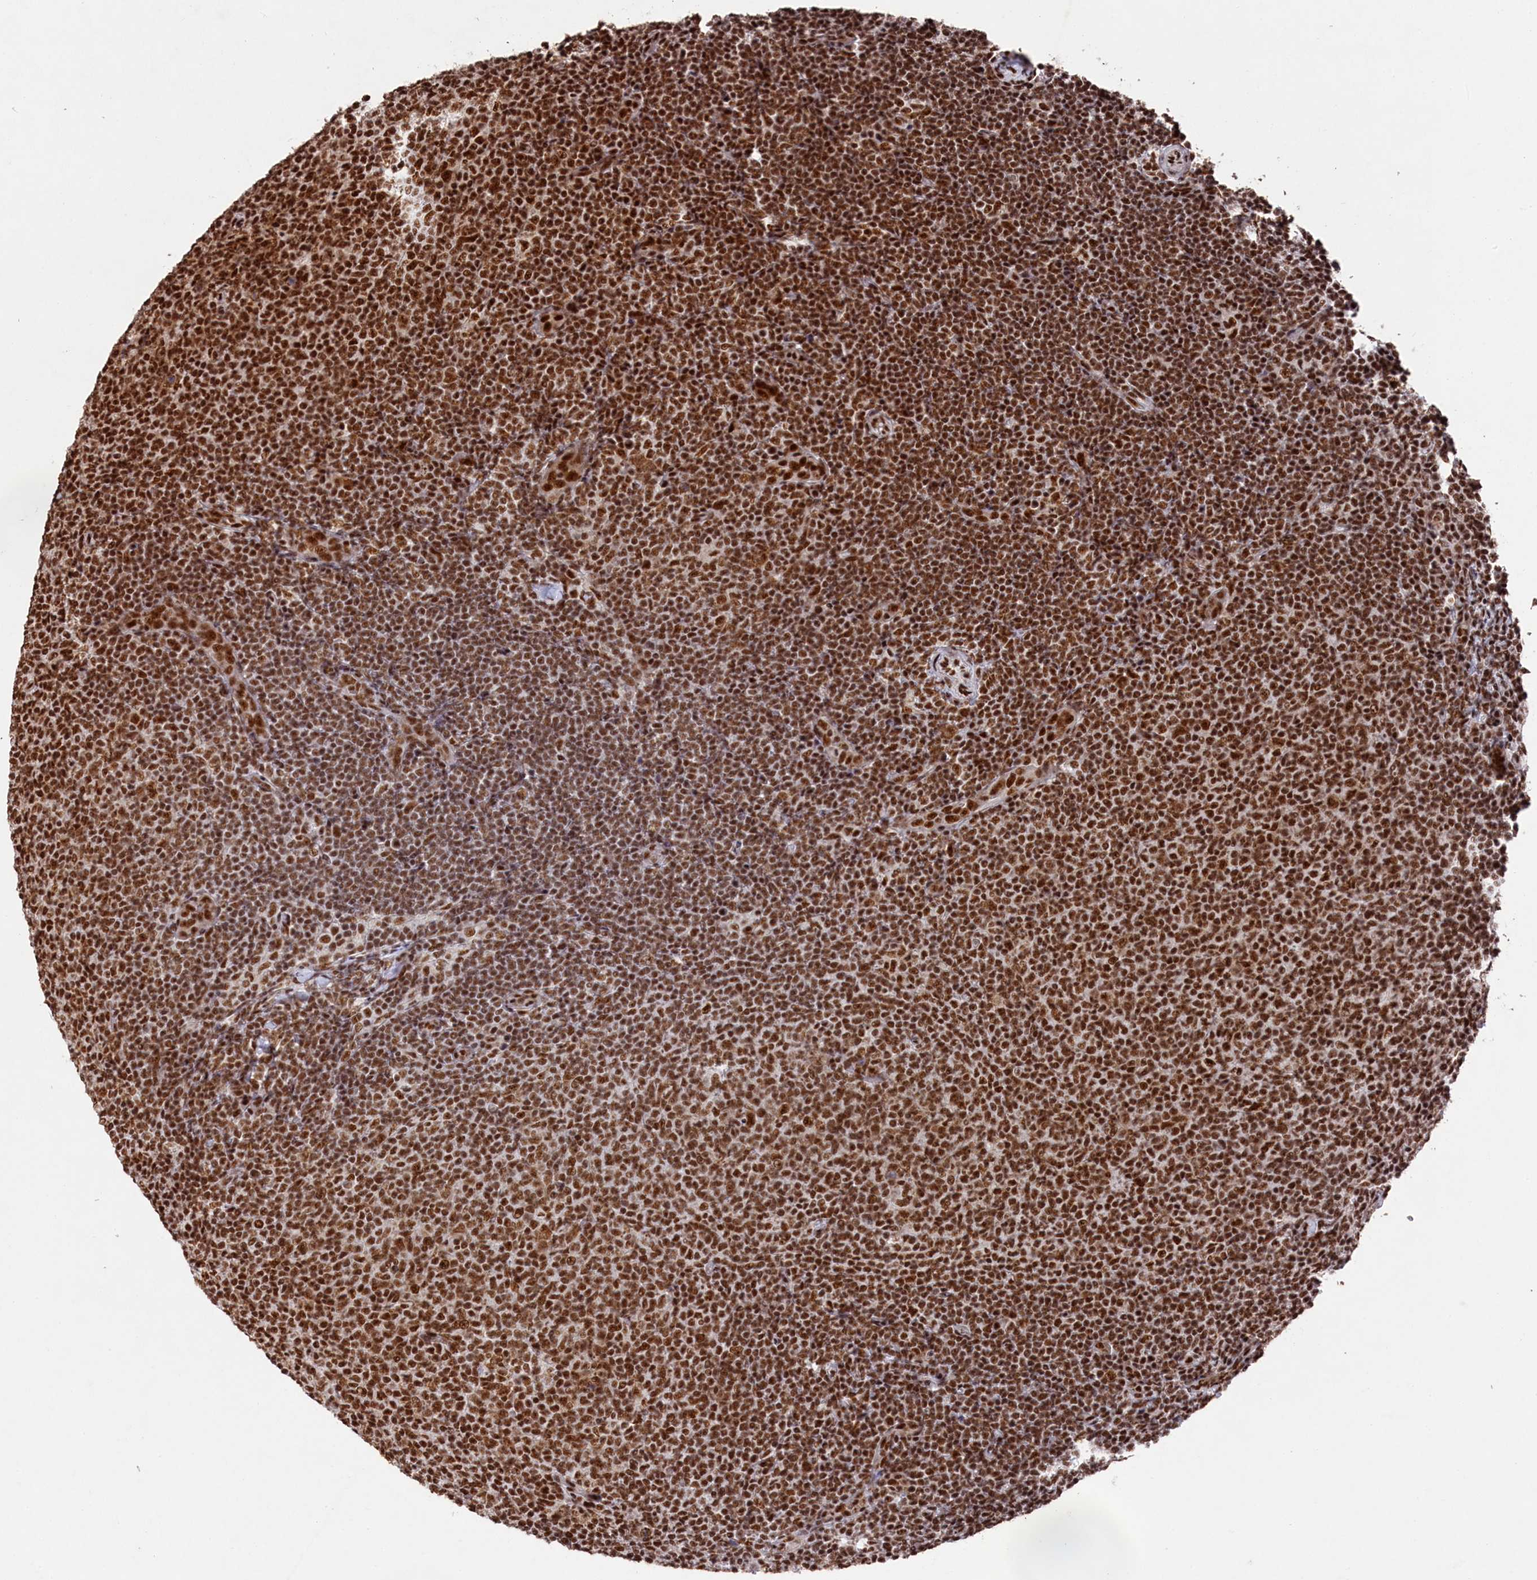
{"staining": {"intensity": "strong", "quantity": ">75%", "location": "nuclear"}, "tissue": "lymphoma", "cell_type": "Tumor cells", "image_type": "cancer", "snomed": [{"axis": "morphology", "description": "Malignant lymphoma, non-Hodgkin's type, Low grade"}, {"axis": "topography", "description": "Lymph node"}], "caption": "IHC micrograph of malignant lymphoma, non-Hodgkin's type (low-grade) stained for a protein (brown), which demonstrates high levels of strong nuclear positivity in about >75% of tumor cells.", "gene": "PRPF31", "patient": {"sex": "male", "age": 66}}